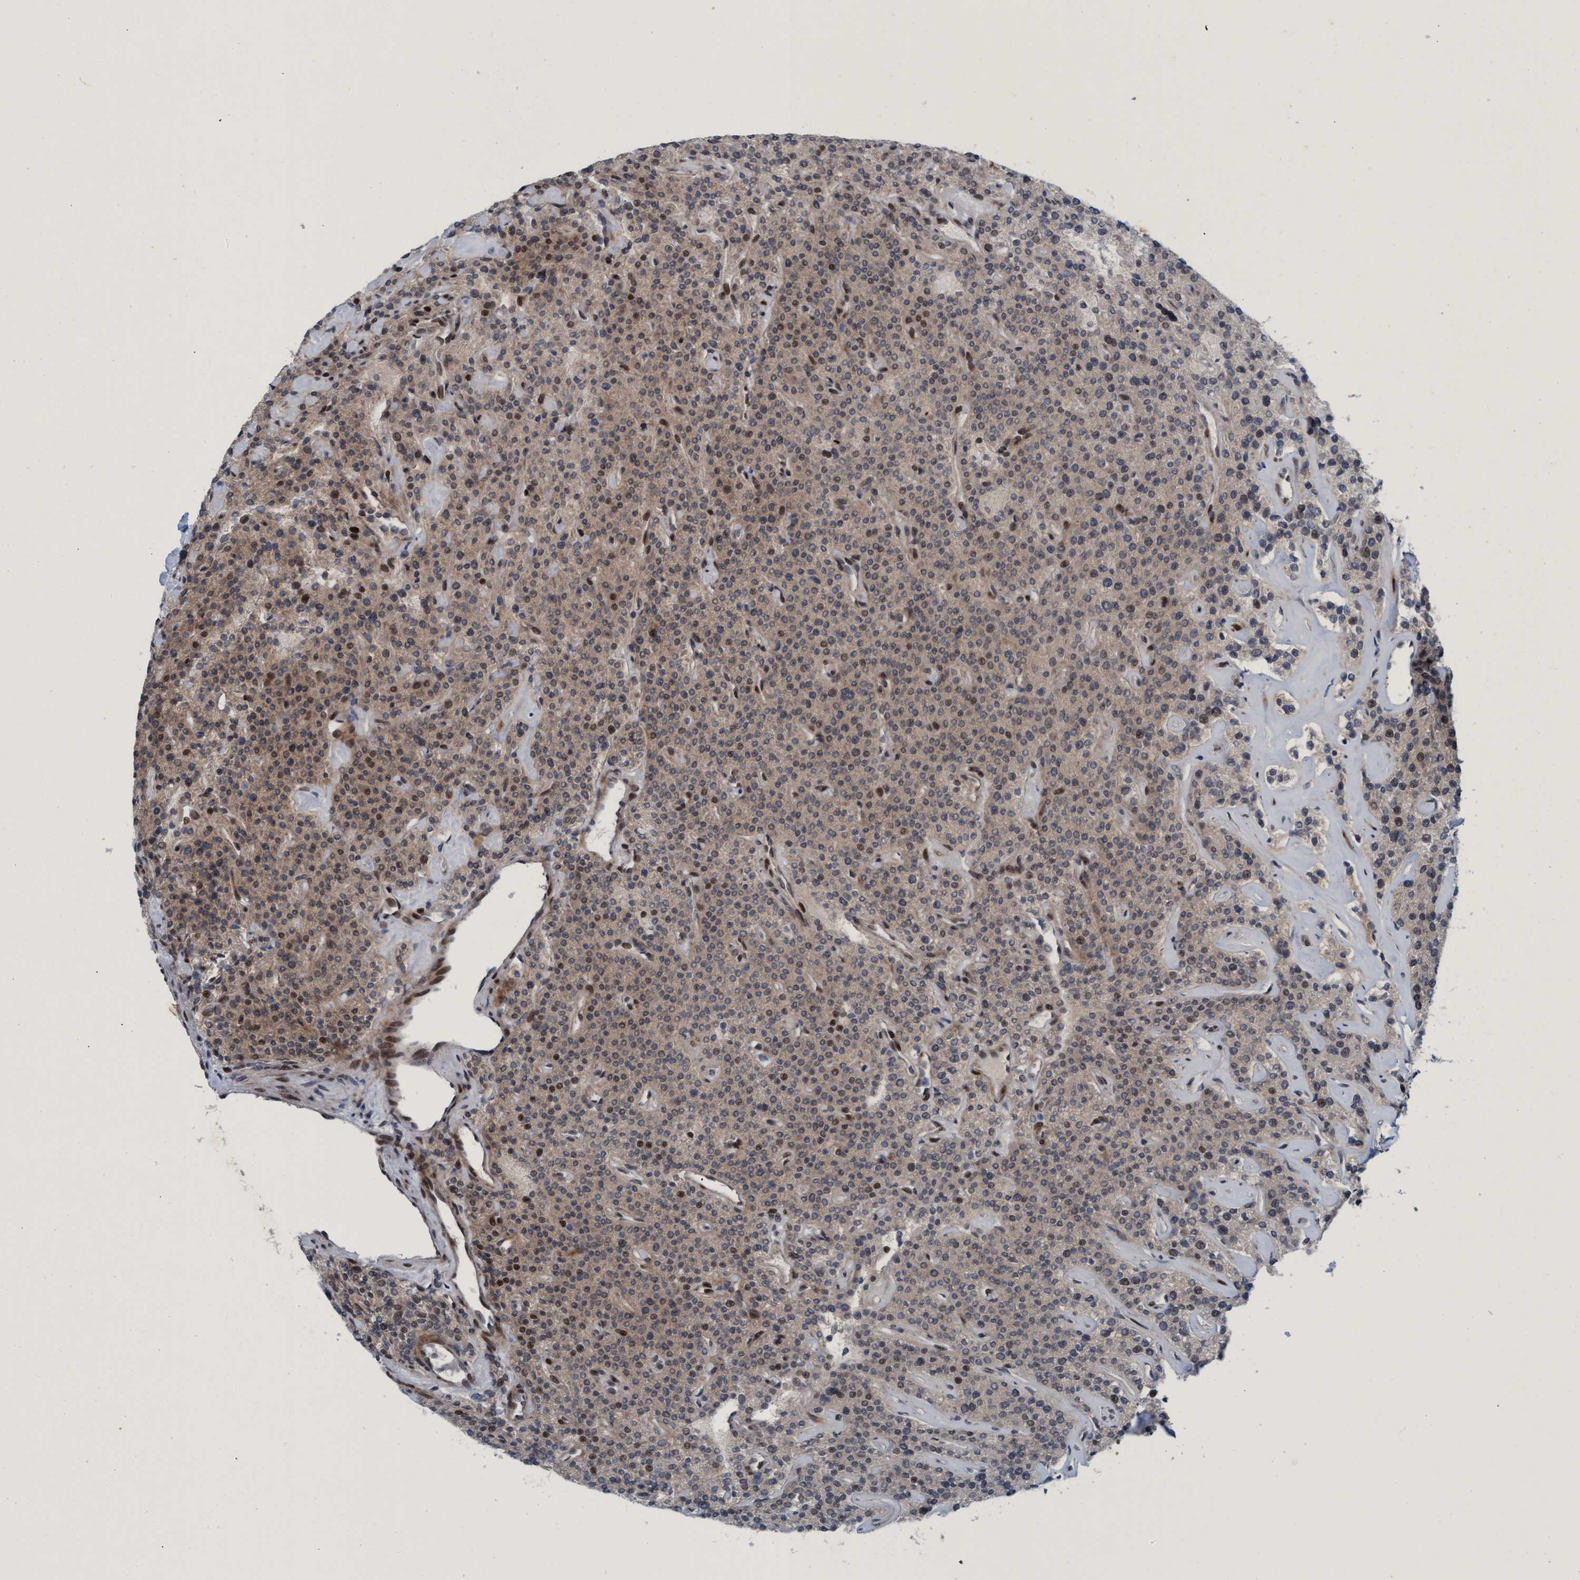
{"staining": {"intensity": "strong", "quantity": "25%-75%", "location": "cytoplasmic/membranous,nuclear"}, "tissue": "parathyroid gland", "cell_type": "Glandular cells", "image_type": "normal", "snomed": [{"axis": "morphology", "description": "Normal tissue, NOS"}, {"axis": "topography", "description": "Parathyroid gland"}], "caption": "The immunohistochemical stain shows strong cytoplasmic/membranous,nuclear positivity in glandular cells of unremarkable parathyroid gland. (IHC, brightfield microscopy, high magnification).", "gene": "CWC27", "patient": {"sex": "male", "age": 46}}